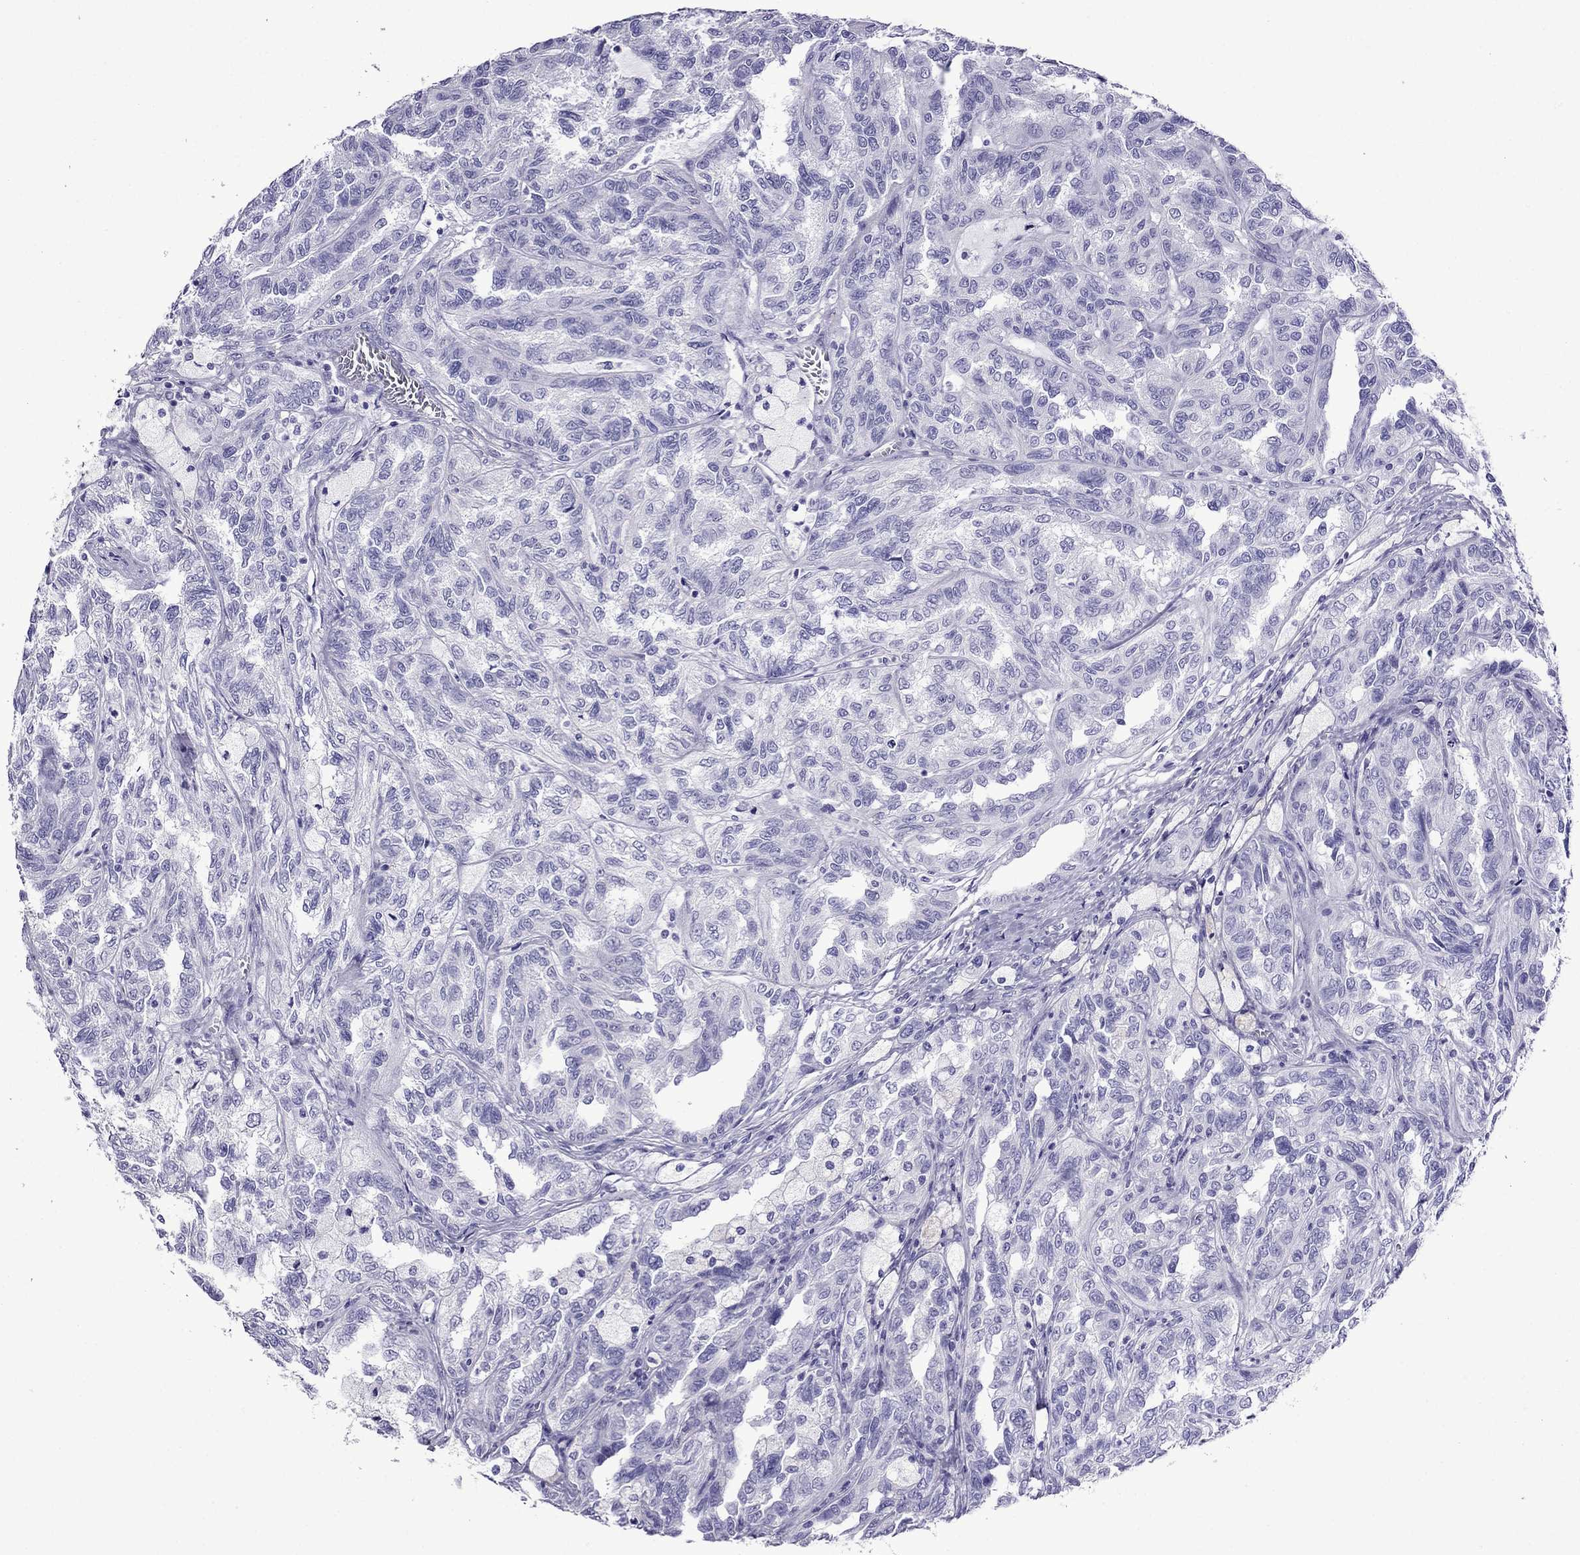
{"staining": {"intensity": "negative", "quantity": "none", "location": "none"}, "tissue": "renal cancer", "cell_type": "Tumor cells", "image_type": "cancer", "snomed": [{"axis": "morphology", "description": "Adenocarcinoma, NOS"}, {"axis": "topography", "description": "Kidney"}], "caption": "IHC photomicrograph of neoplastic tissue: human renal cancer (adenocarcinoma) stained with DAB exhibits no significant protein expression in tumor cells.", "gene": "CRYBA1", "patient": {"sex": "male", "age": 79}}